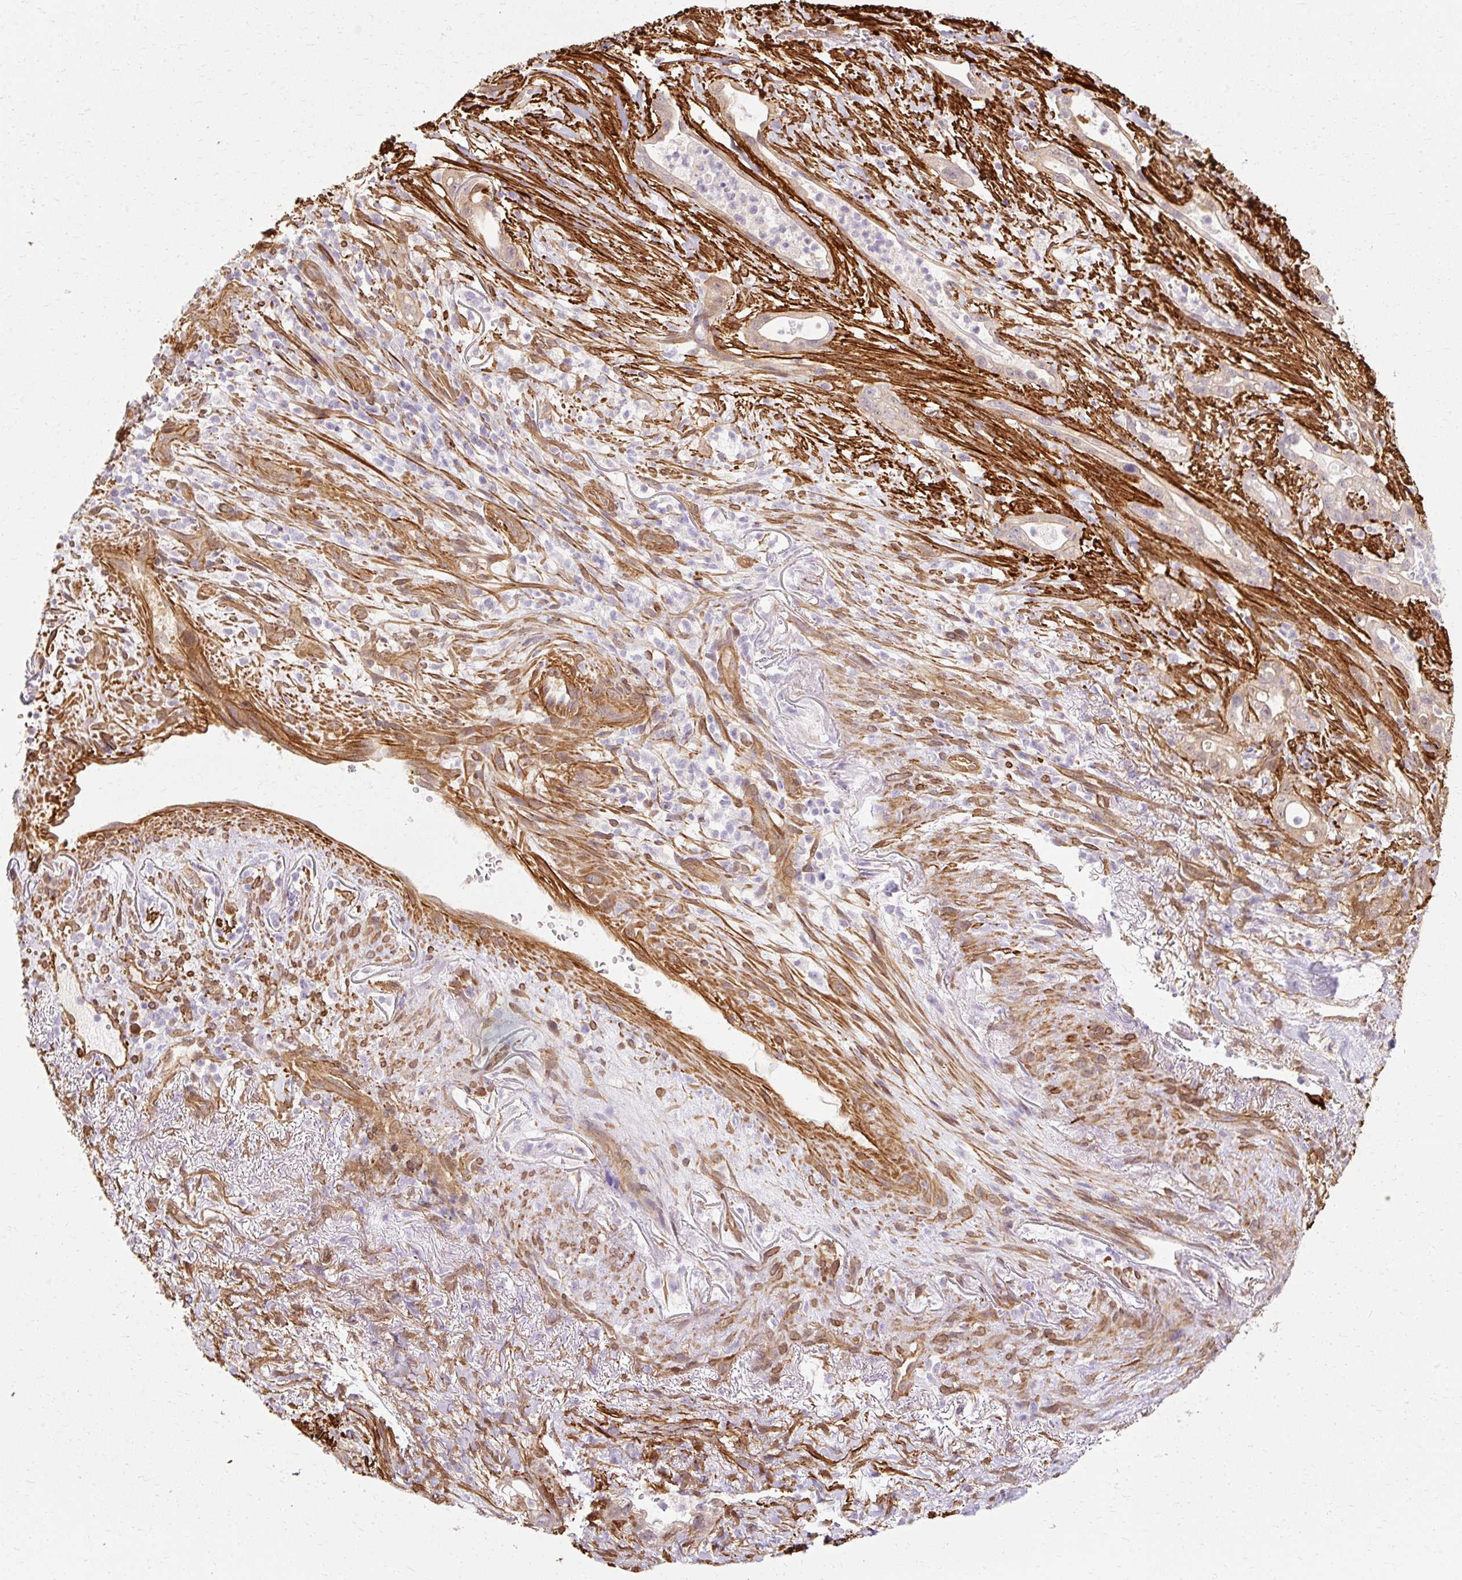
{"staining": {"intensity": "weak", "quantity": "25%-75%", "location": "cytoplasmic/membranous"}, "tissue": "pancreatic cancer", "cell_type": "Tumor cells", "image_type": "cancer", "snomed": [{"axis": "morphology", "description": "Adenocarcinoma, NOS"}, {"axis": "topography", "description": "Pancreas"}], "caption": "Immunohistochemical staining of pancreatic adenocarcinoma demonstrates low levels of weak cytoplasmic/membranous expression in about 25%-75% of tumor cells.", "gene": "CNN3", "patient": {"sex": "male", "age": 44}}